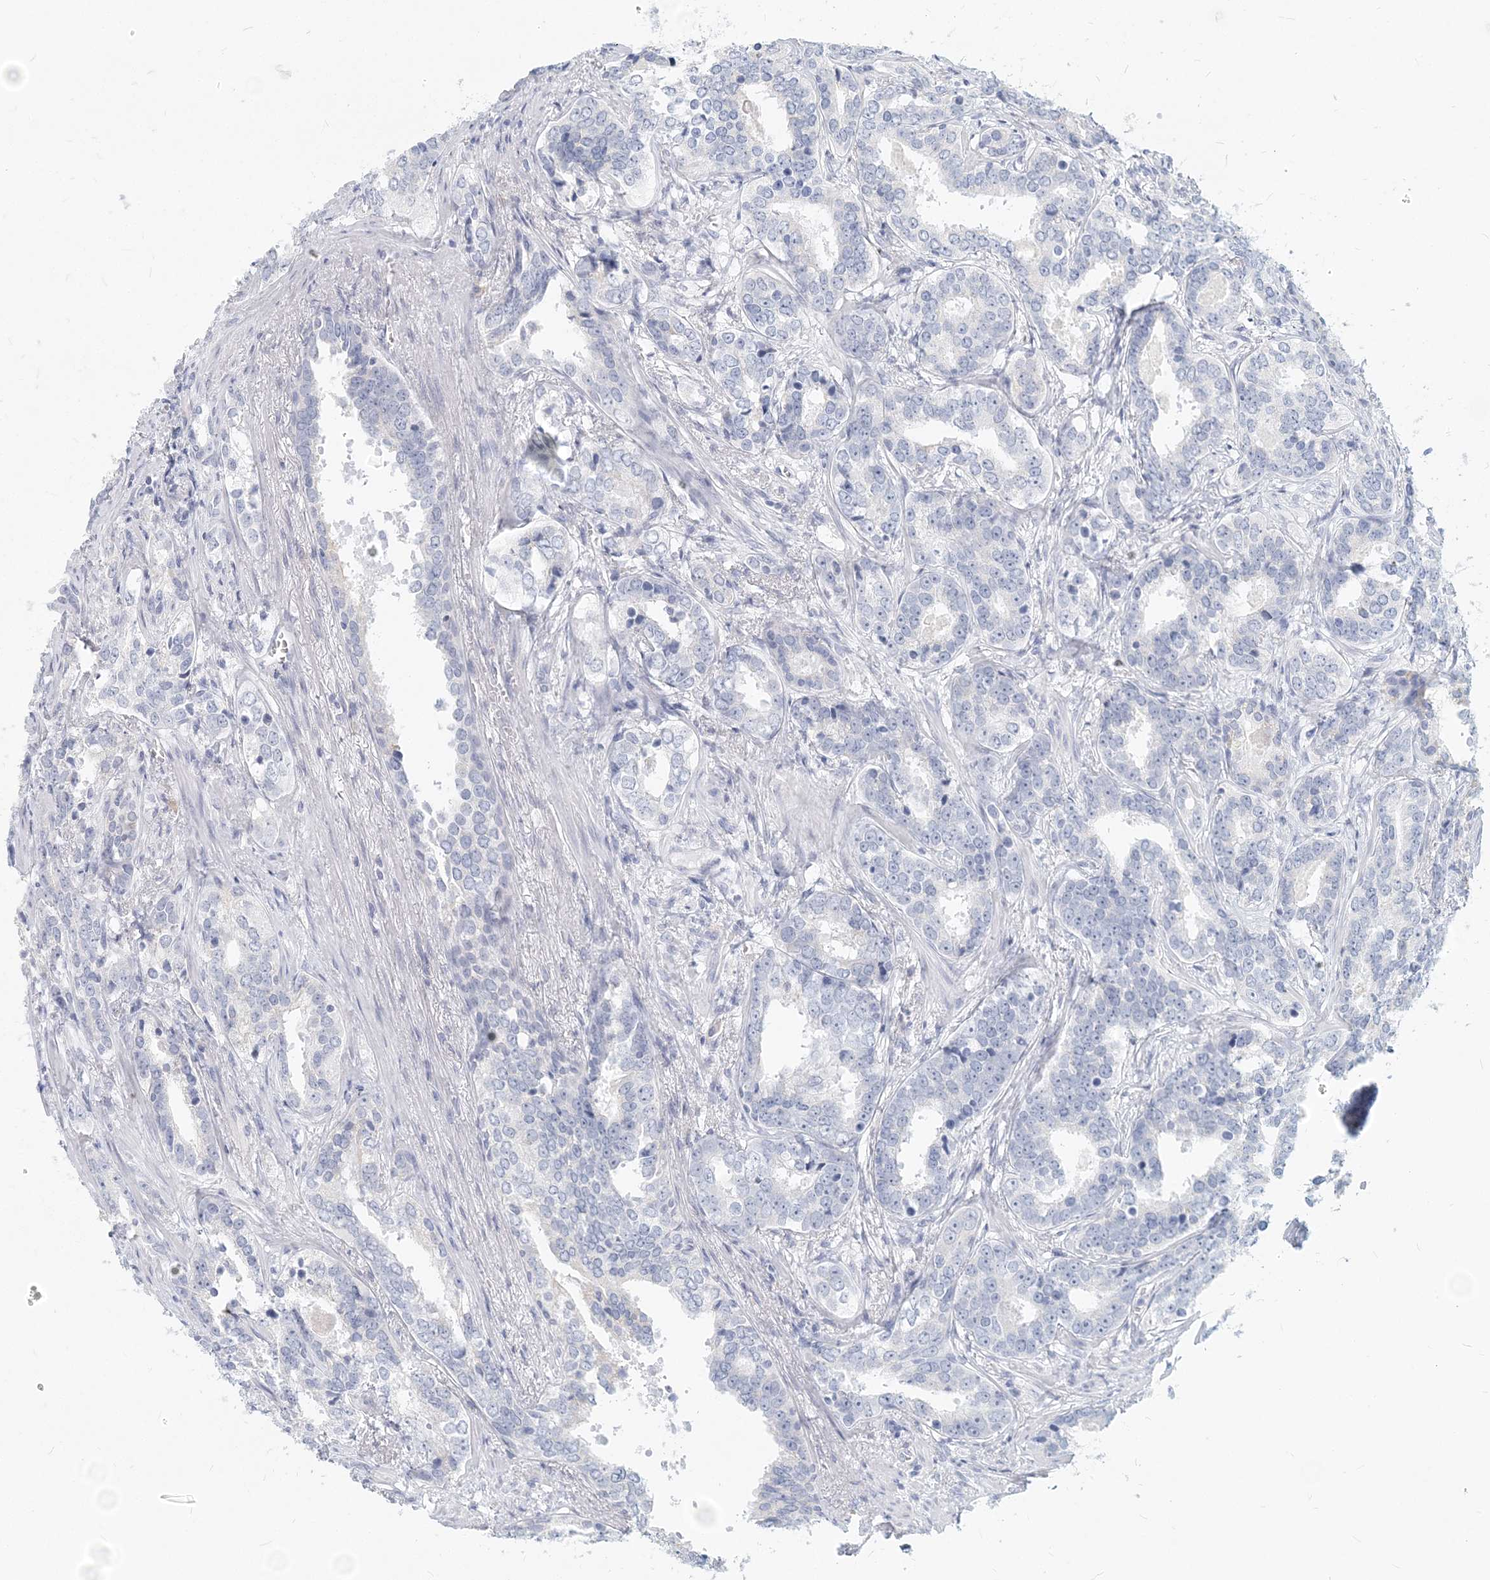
{"staining": {"intensity": "negative", "quantity": "none", "location": "none"}, "tissue": "prostate cancer", "cell_type": "Tumor cells", "image_type": "cancer", "snomed": [{"axis": "morphology", "description": "Adenocarcinoma, High grade"}, {"axis": "topography", "description": "Prostate"}], "caption": "An IHC micrograph of prostate adenocarcinoma (high-grade) is shown. There is no staining in tumor cells of prostate adenocarcinoma (high-grade).", "gene": "CSN1S1", "patient": {"sex": "male", "age": 62}}